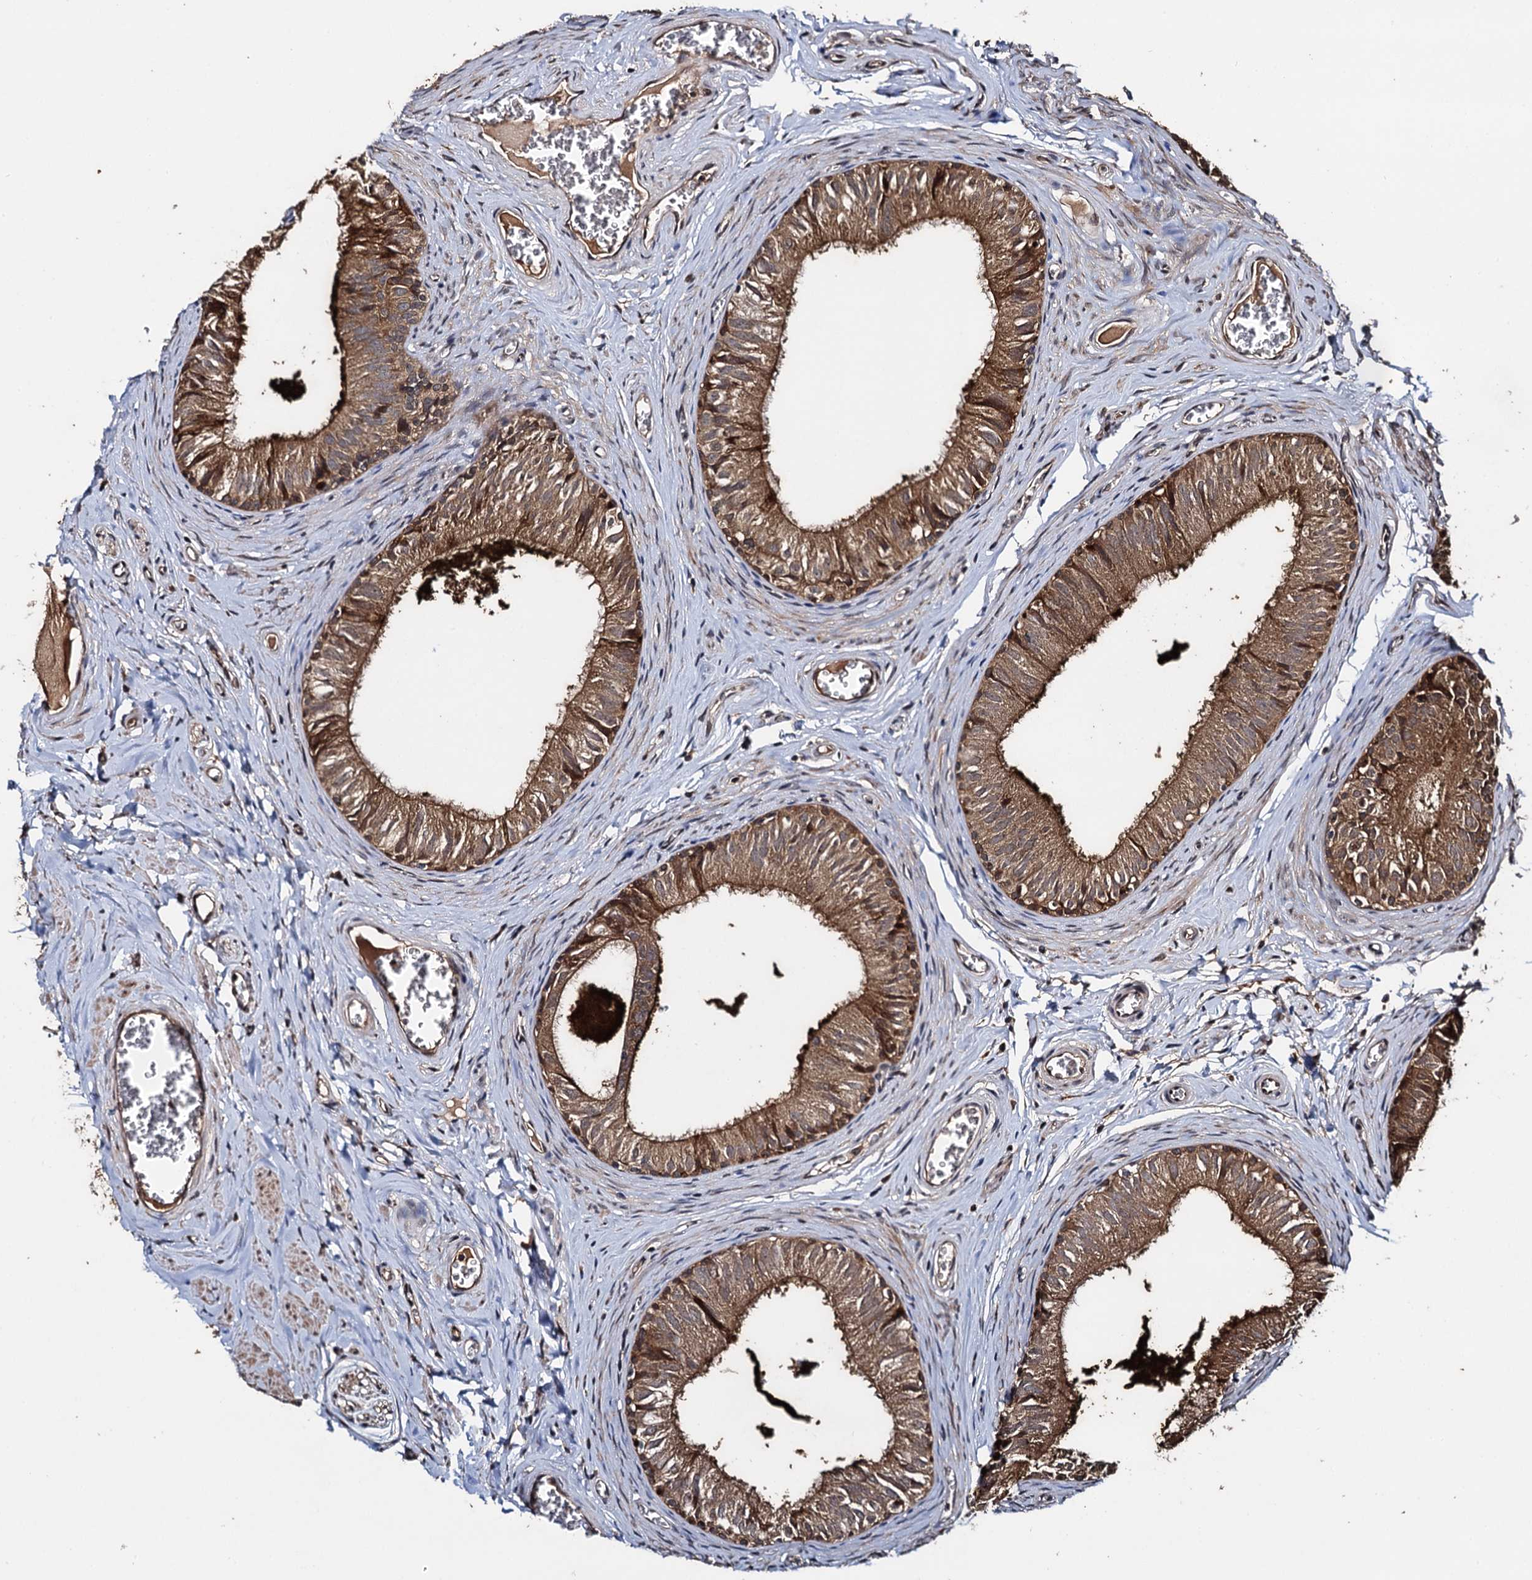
{"staining": {"intensity": "moderate", "quantity": ">75%", "location": "cytoplasmic/membranous"}, "tissue": "epididymis", "cell_type": "Glandular cells", "image_type": "normal", "snomed": [{"axis": "morphology", "description": "Normal tissue, NOS"}, {"axis": "topography", "description": "Epididymis"}], "caption": "DAB (3,3'-diaminobenzidine) immunohistochemical staining of unremarkable human epididymis displays moderate cytoplasmic/membranous protein staining in approximately >75% of glandular cells. The protein of interest is shown in brown color, while the nuclei are stained blue.", "gene": "SLC46A3", "patient": {"sex": "male", "age": 42}}